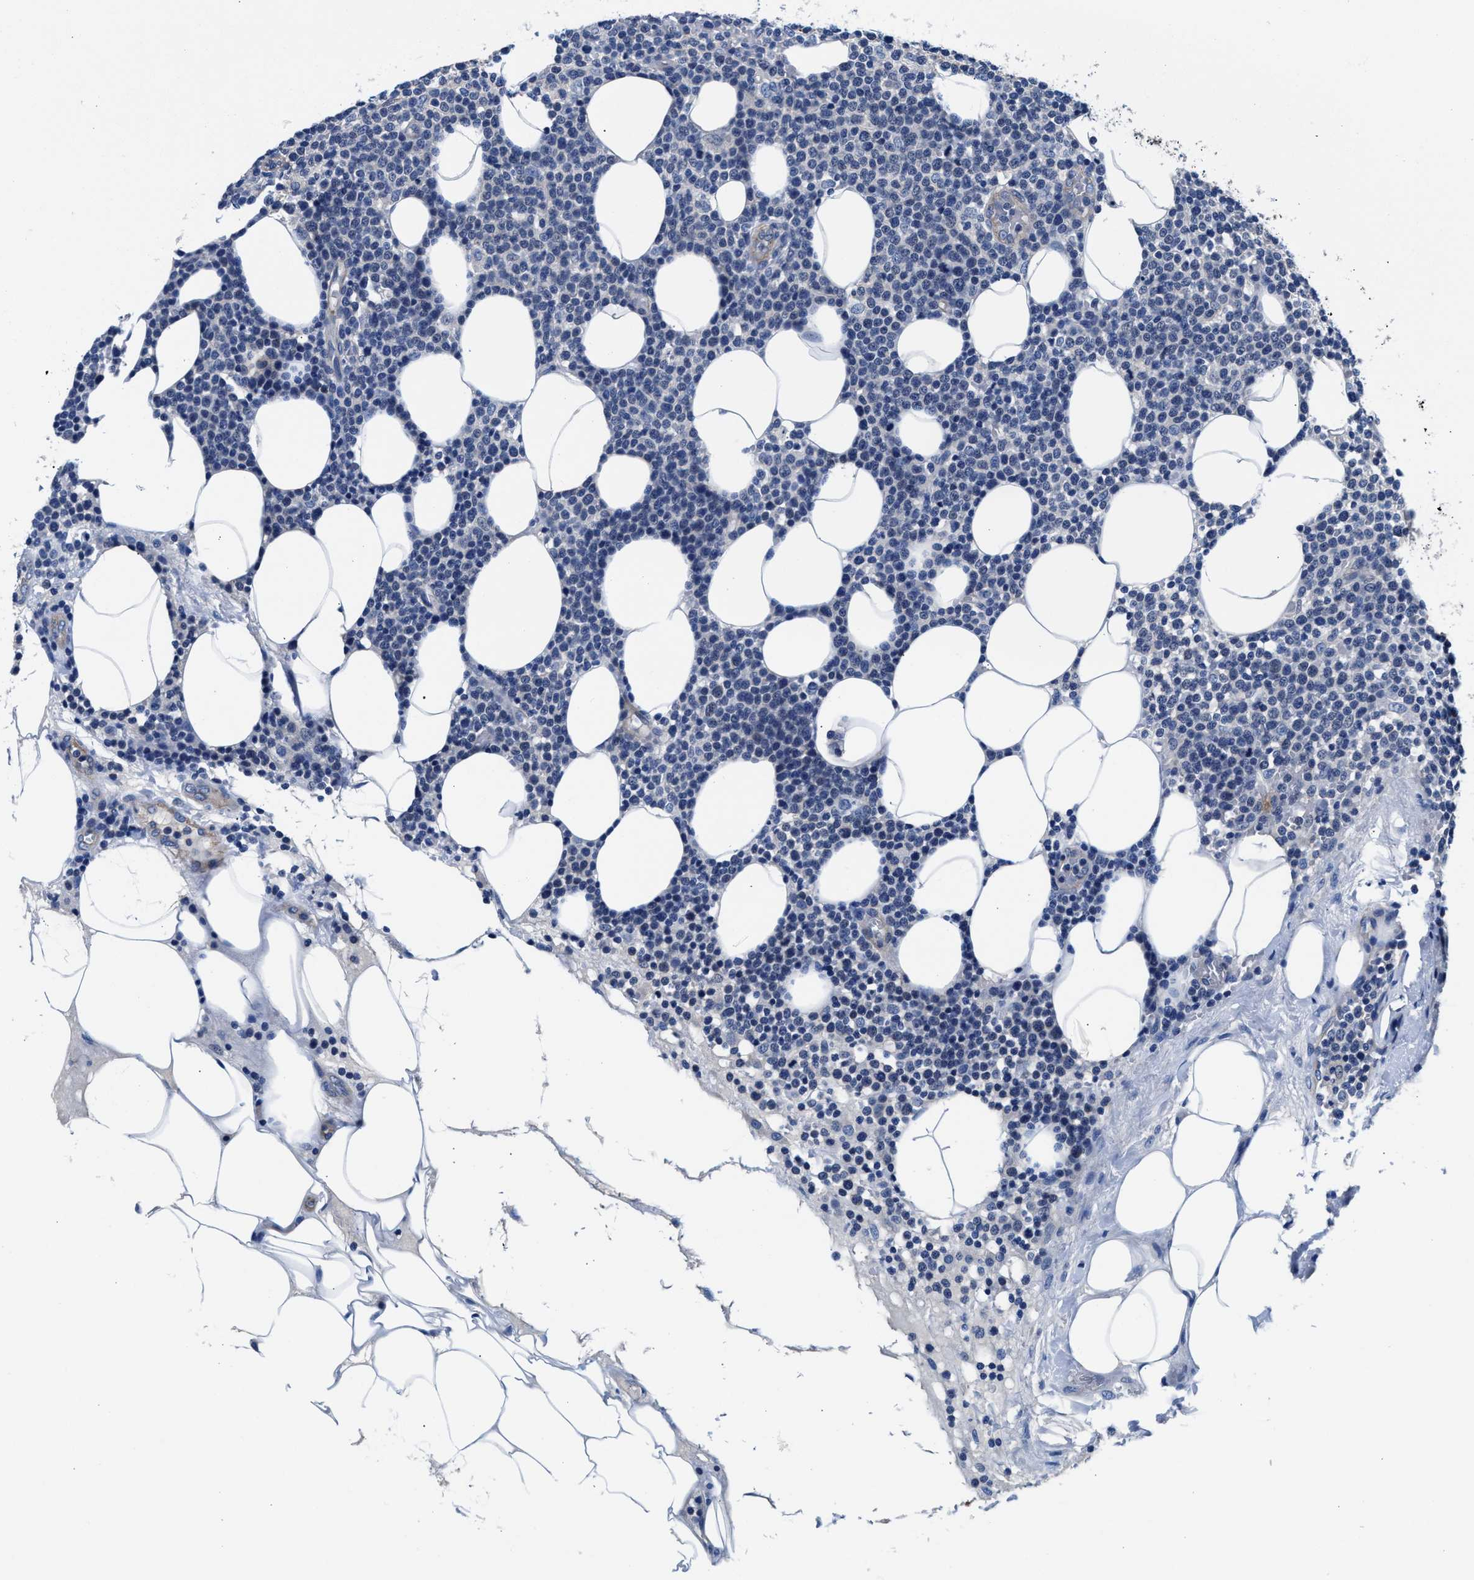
{"staining": {"intensity": "negative", "quantity": "none", "location": "none"}, "tissue": "lymphoma", "cell_type": "Tumor cells", "image_type": "cancer", "snomed": [{"axis": "morphology", "description": "Malignant lymphoma, non-Hodgkin's type, High grade"}, {"axis": "topography", "description": "Lymph node"}], "caption": "Tumor cells show no significant expression in high-grade malignant lymphoma, non-Hodgkin's type.", "gene": "PARG", "patient": {"sex": "male", "age": 61}}